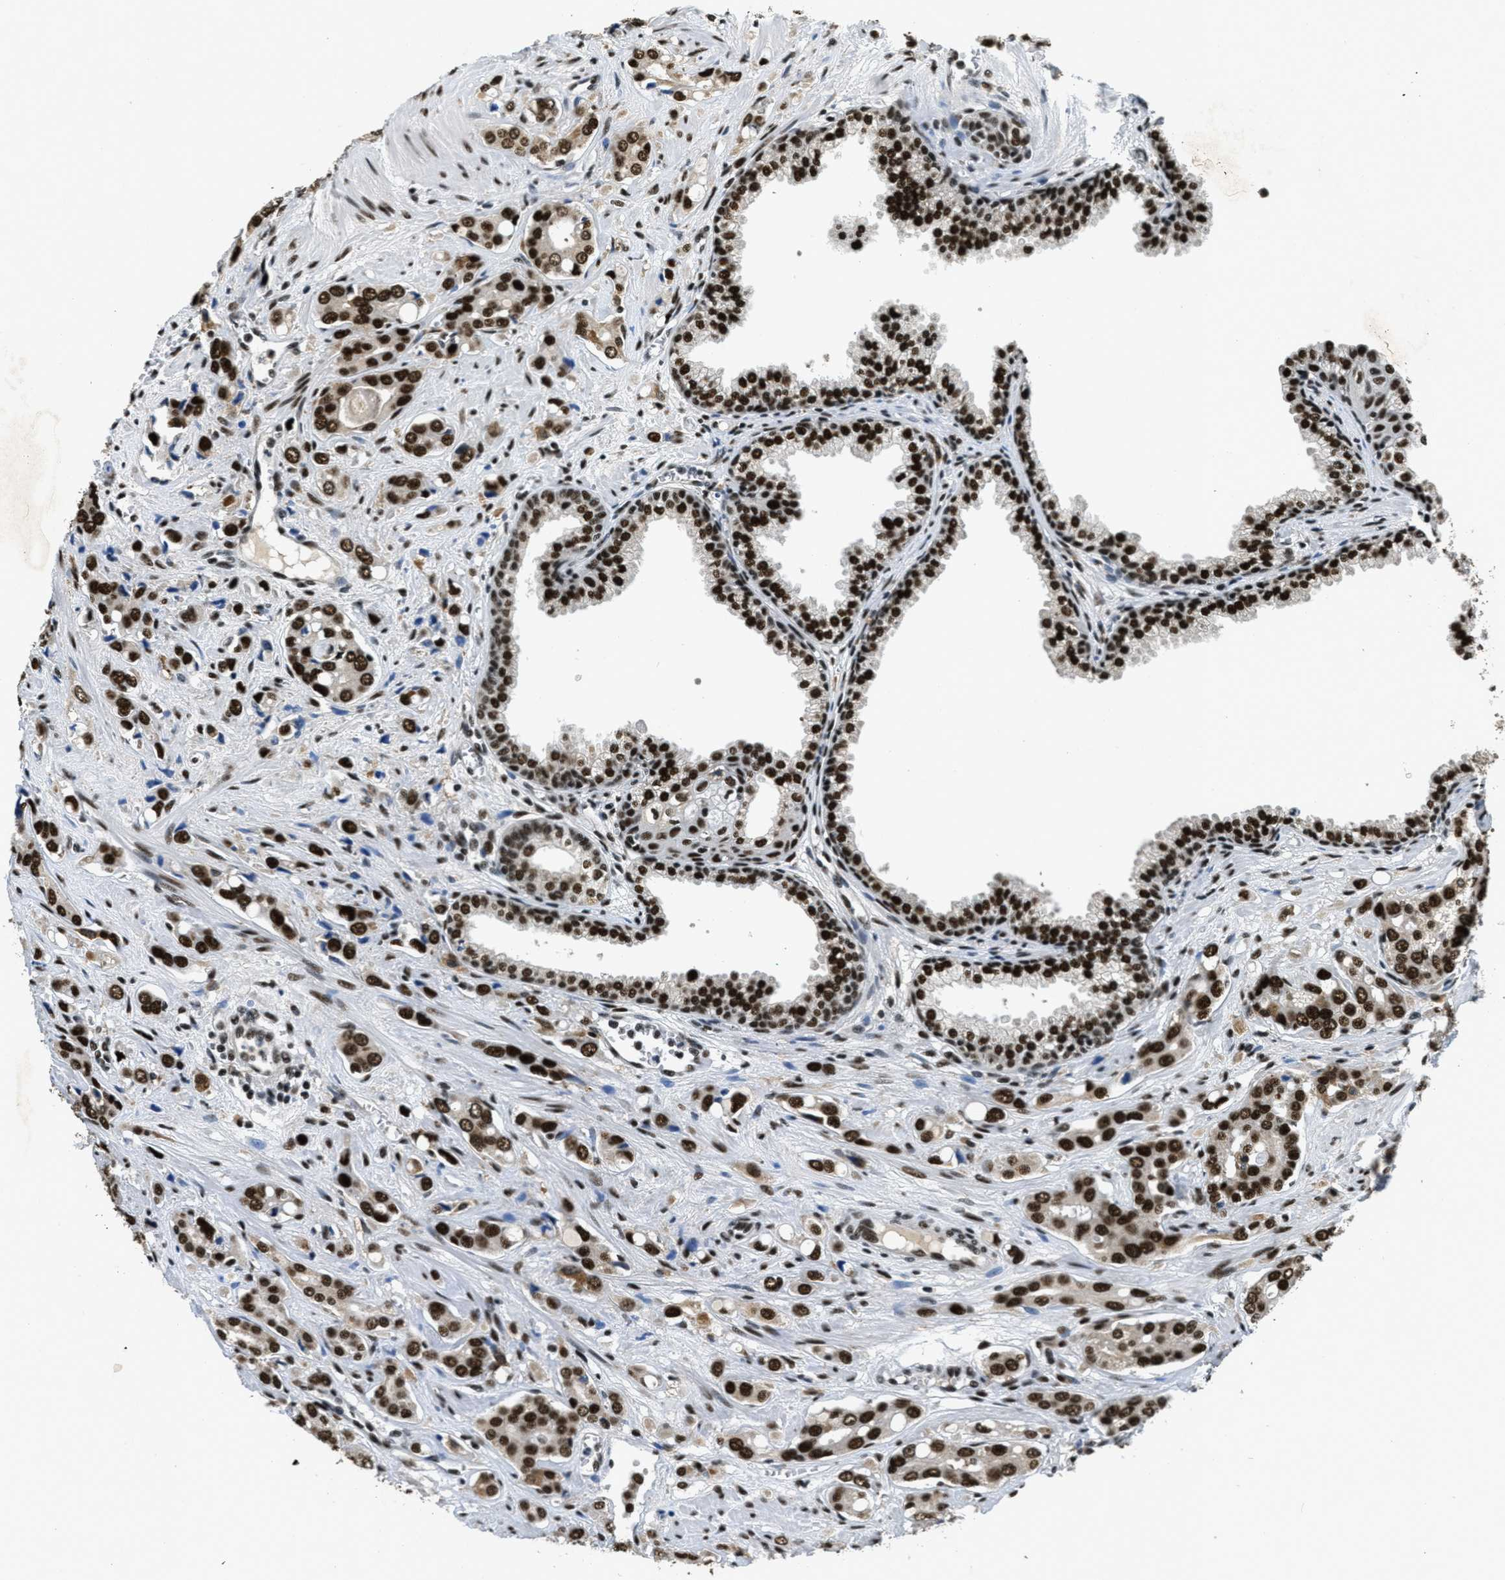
{"staining": {"intensity": "strong", "quantity": ">75%", "location": "nuclear"}, "tissue": "prostate cancer", "cell_type": "Tumor cells", "image_type": "cancer", "snomed": [{"axis": "morphology", "description": "Adenocarcinoma, High grade"}, {"axis": "topography", "description": "Prostate"}], "caption": "This is a photomicrograph of immunohistochemistry staining of prostate cancer (adenocarcinoma (high-grade)), which shows strong positivity in the nuclear of tumor cells.", "gene": "SSB", "patient": {"sex": "male", "age": 52}}